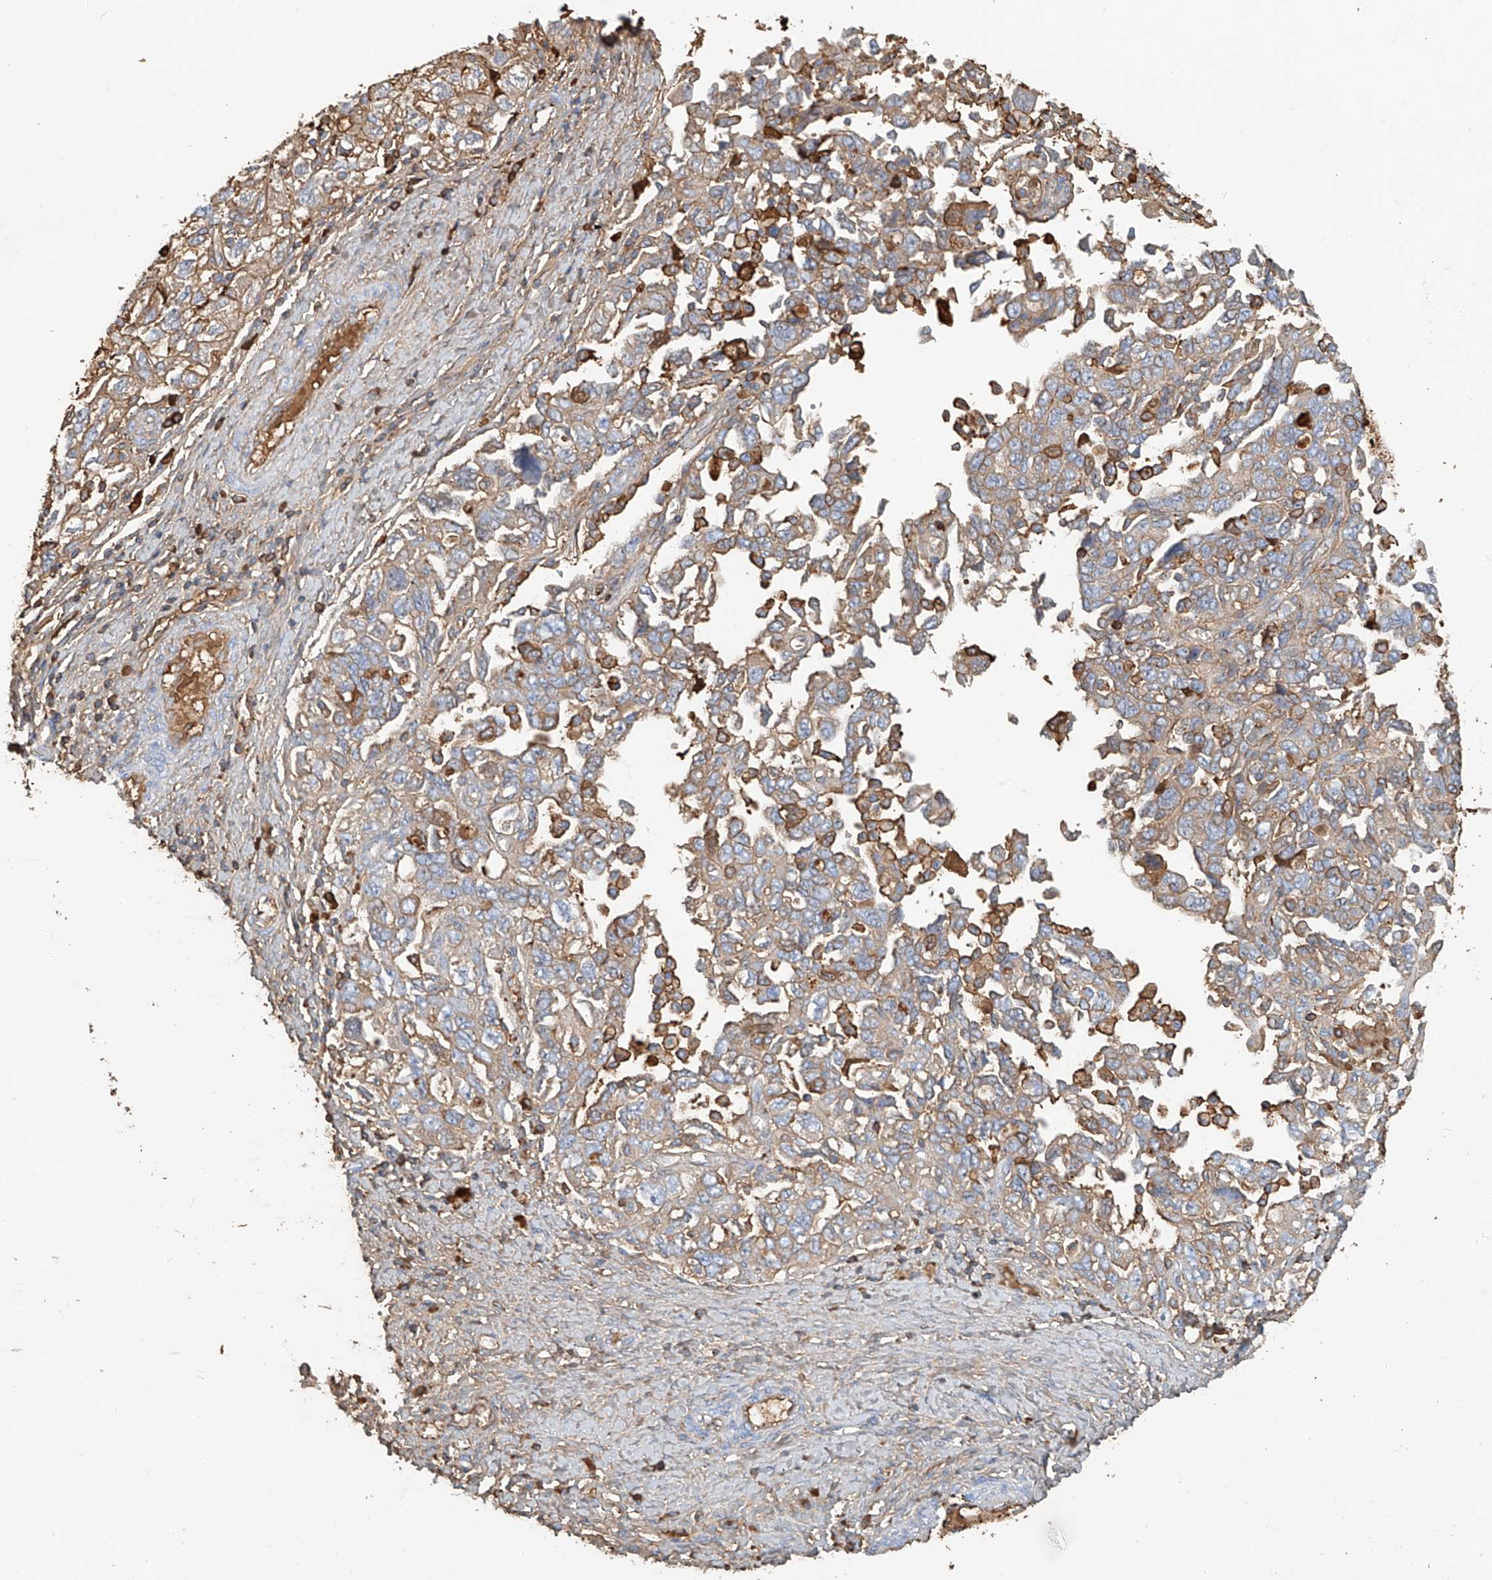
{"staining": {"intensity": "weak", "quantity": ">75%", "location": "cytoplasmic/membranous"}, "tissue": "ovarian cancer", "cell_type": "Tumor cells", "image_type": "cancer", "snomed": [{"axis": "morphology", "description": "Carcinoma, NOS"}, {"axis": "morphology", "description": "Cystadenocarcinoma, serous, NOS"}, {"axis": "topography", "description": "Ovary"}], "caption": "Ovarian cancer (serous cystadenocarcinoma) stained with immunohistochemistry demonstrates weak cytoplasmic/membranous expression in about >75% of tumor cells. The protein of interest is stained brown, and the nuclei are stained in blue (DAB IHC with brightfield microscopy, high magnification).", "gene": "ZFP30", "patient": {"sex": "female", "age": 69}}